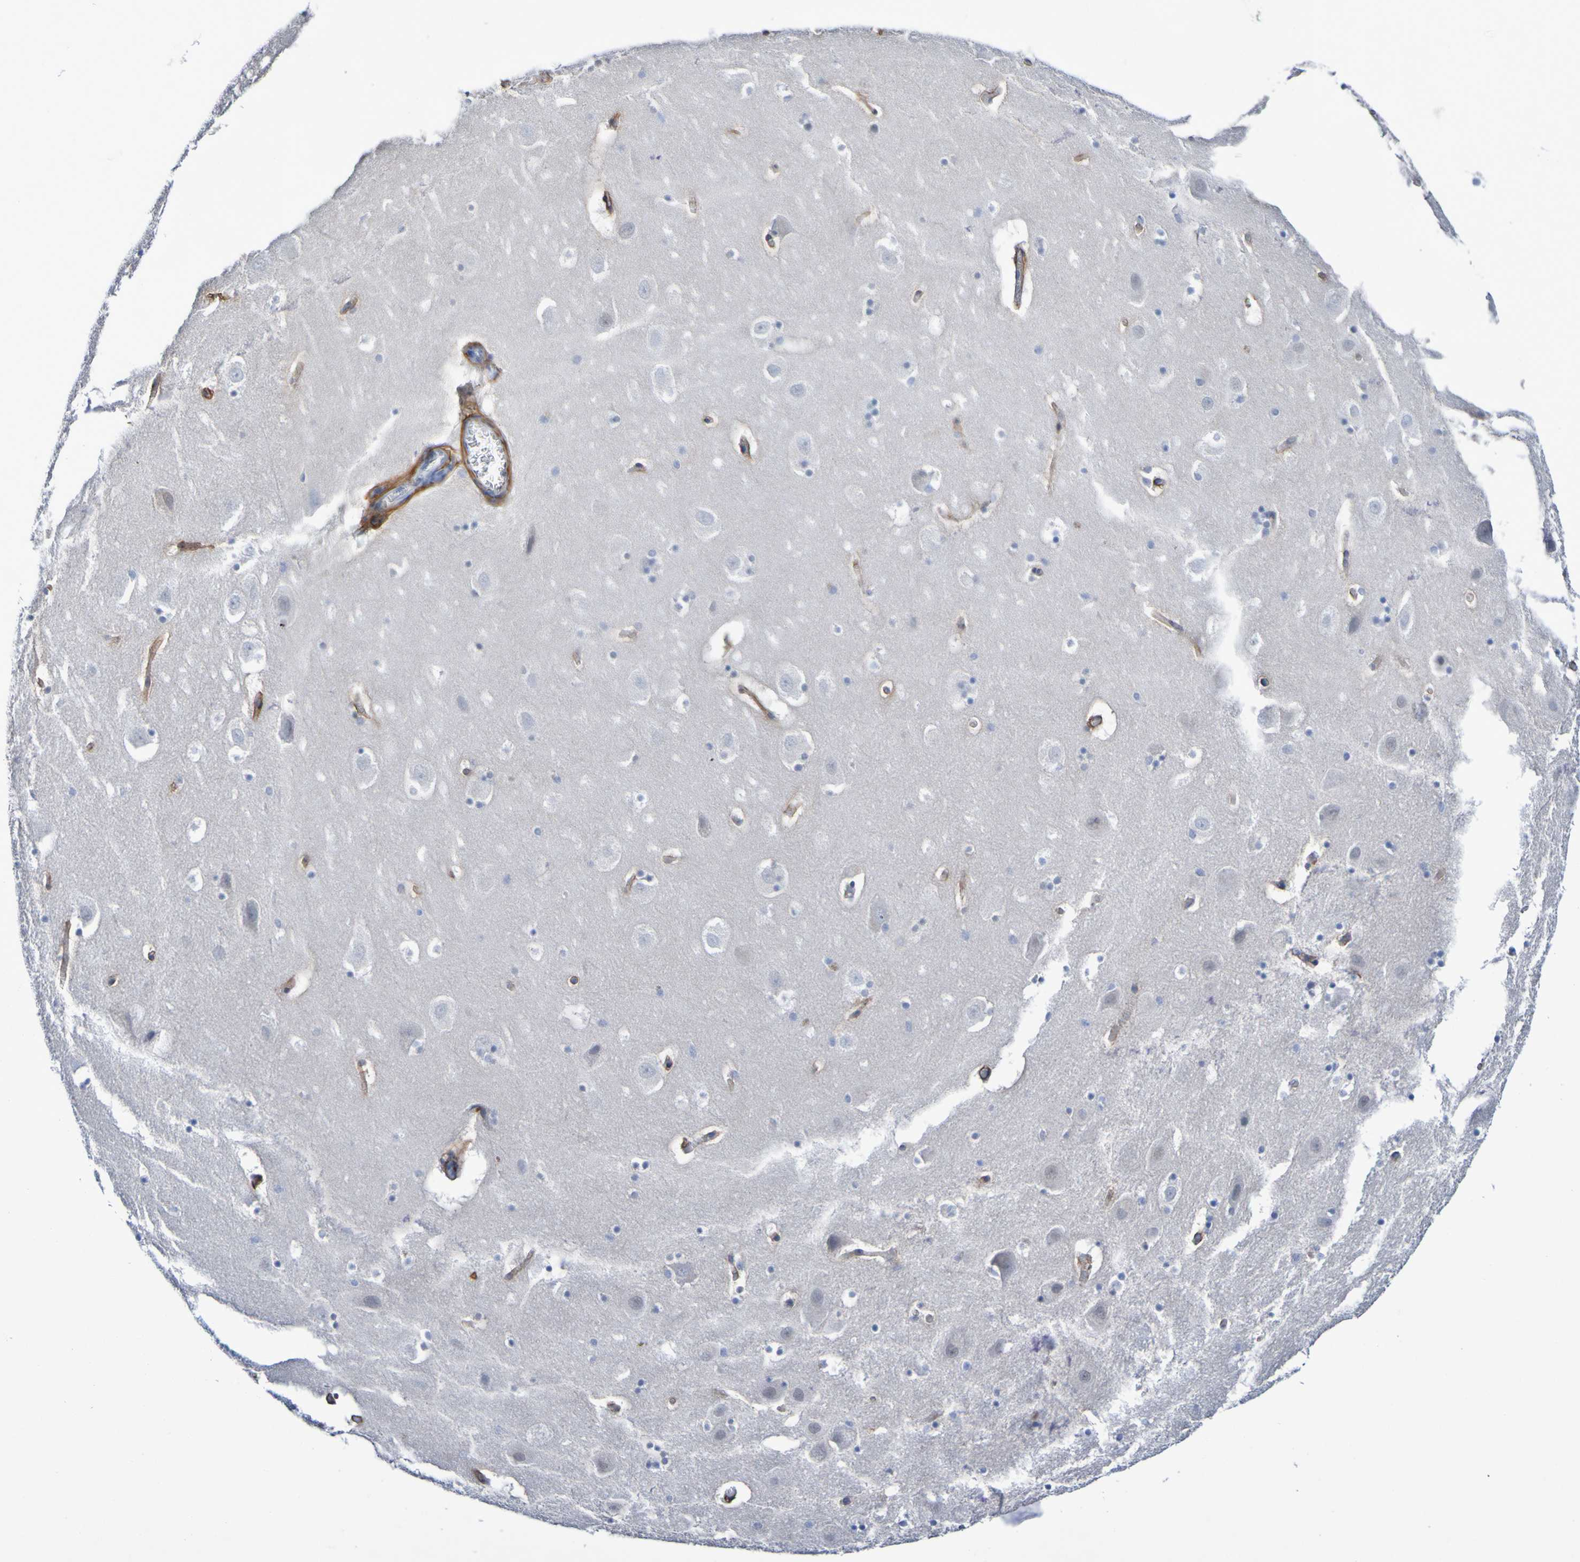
{"staining": {"intensity": "negative", "quantity": "none", "location": "none"}, "tissue": "hippocampus", "cell_type": "Glial cells", "image_type": "normal", "snomed": [{"axis": "morphology", "description": "Normal tissue, NOS"}, {"axis": "topography", "description": "Hippocampus"}], "caption": "IHC image of unremarkable hippocampus stained for a protein (brown), which exhibits no positivity in glial cells.", "gene": "SGCB", "patient": {"sex": "male", "age": 45}}